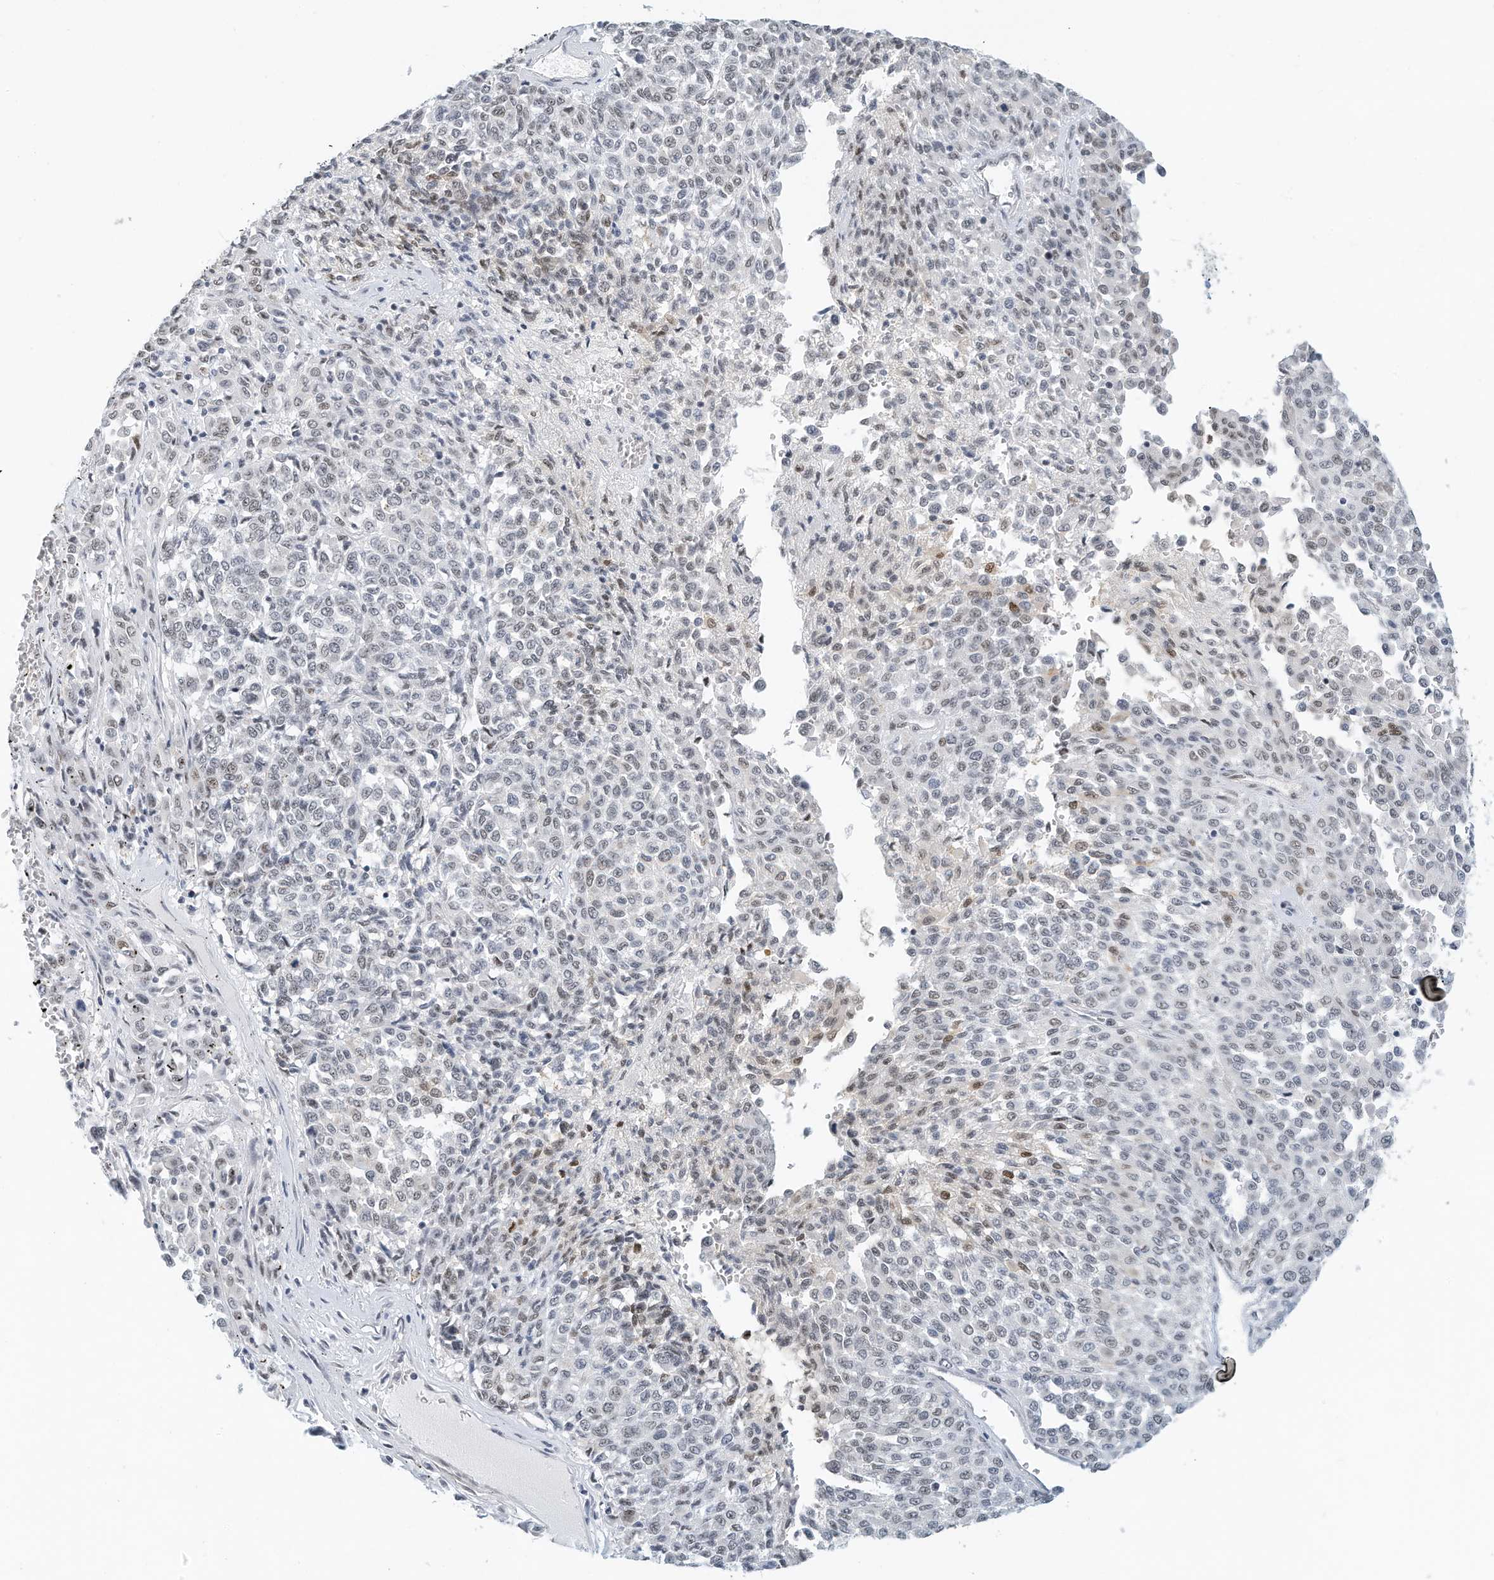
{"staining": {"intensity": "weak", "quantity": "<25%", "location": "nuclear"}, "tissue": "melanoma", "cell_type": "Tumor cells", "image_type": "cancer", "snomed": [{"axis": "morphology", "description": "Malignant melanoma, Metastatic site"}, {"axis": "topography", "description": "Pancreas"}], "caption": "Immunohistochemical staining of human malignant melanoma (metastatic site) demonstrates no significant expression in tumor cells.", "gene": "ARHGAP28", "patient": {"sex": "female", "age": 30}}